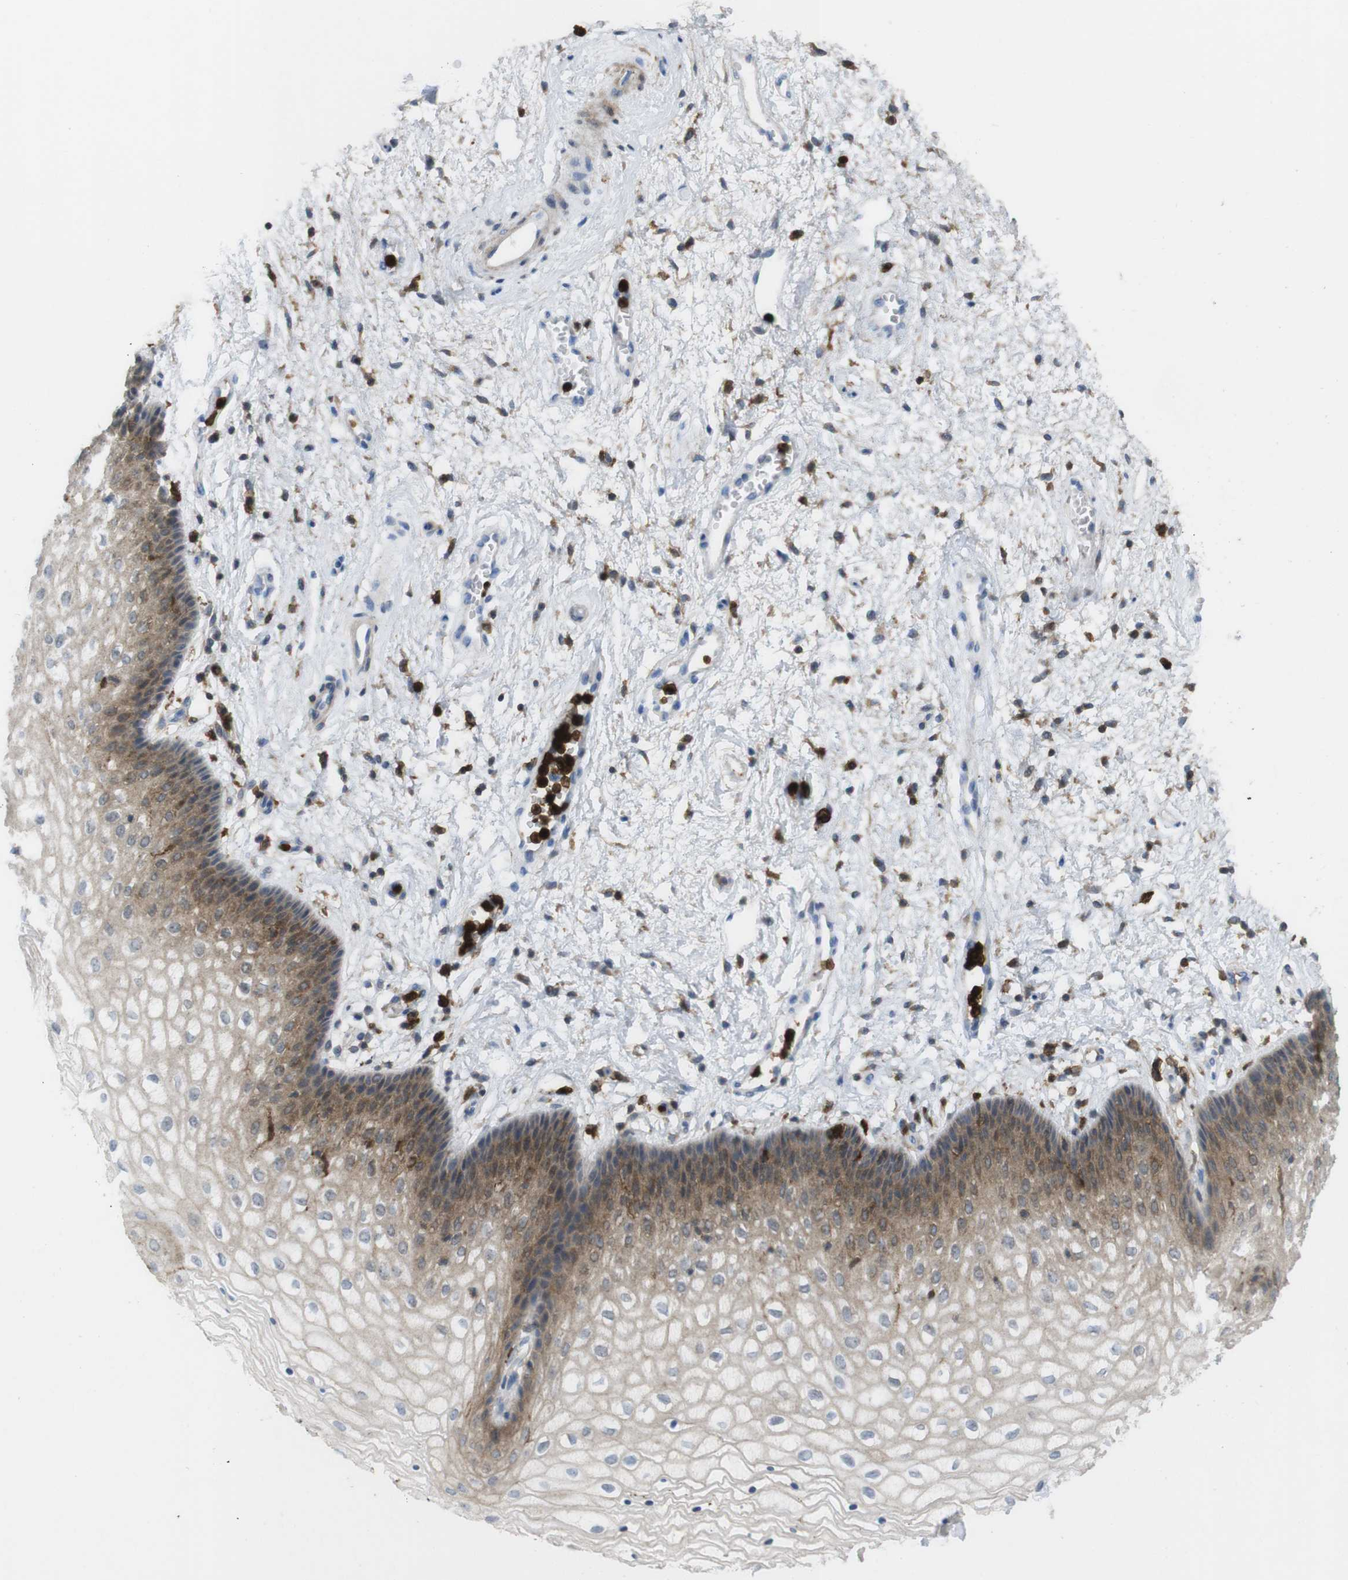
{"staining": {"intensity": "moderate", "quantity": "25%-75%", "location": "cytoplasmic/membranous"}, "tissue": "vagina", "cell_type": "Squamous epithelial cells", "image_type": "normal", "snomed": [{"axis": "morphology", "description": "Normal tissue, NOS"}, {"axis": "topography", "description": "Vagina"}], "caption": "Immunohistochemistry (DAB (3,3'-diaminobenzidine)) staining of unremarkable vagina reveals moderate cytoplasmic/membranous protein positivity in about 25%-75% of squamous epithelial cells.", "gene": "PRKCD", "patient": {"sex": "female", "age": 34}}